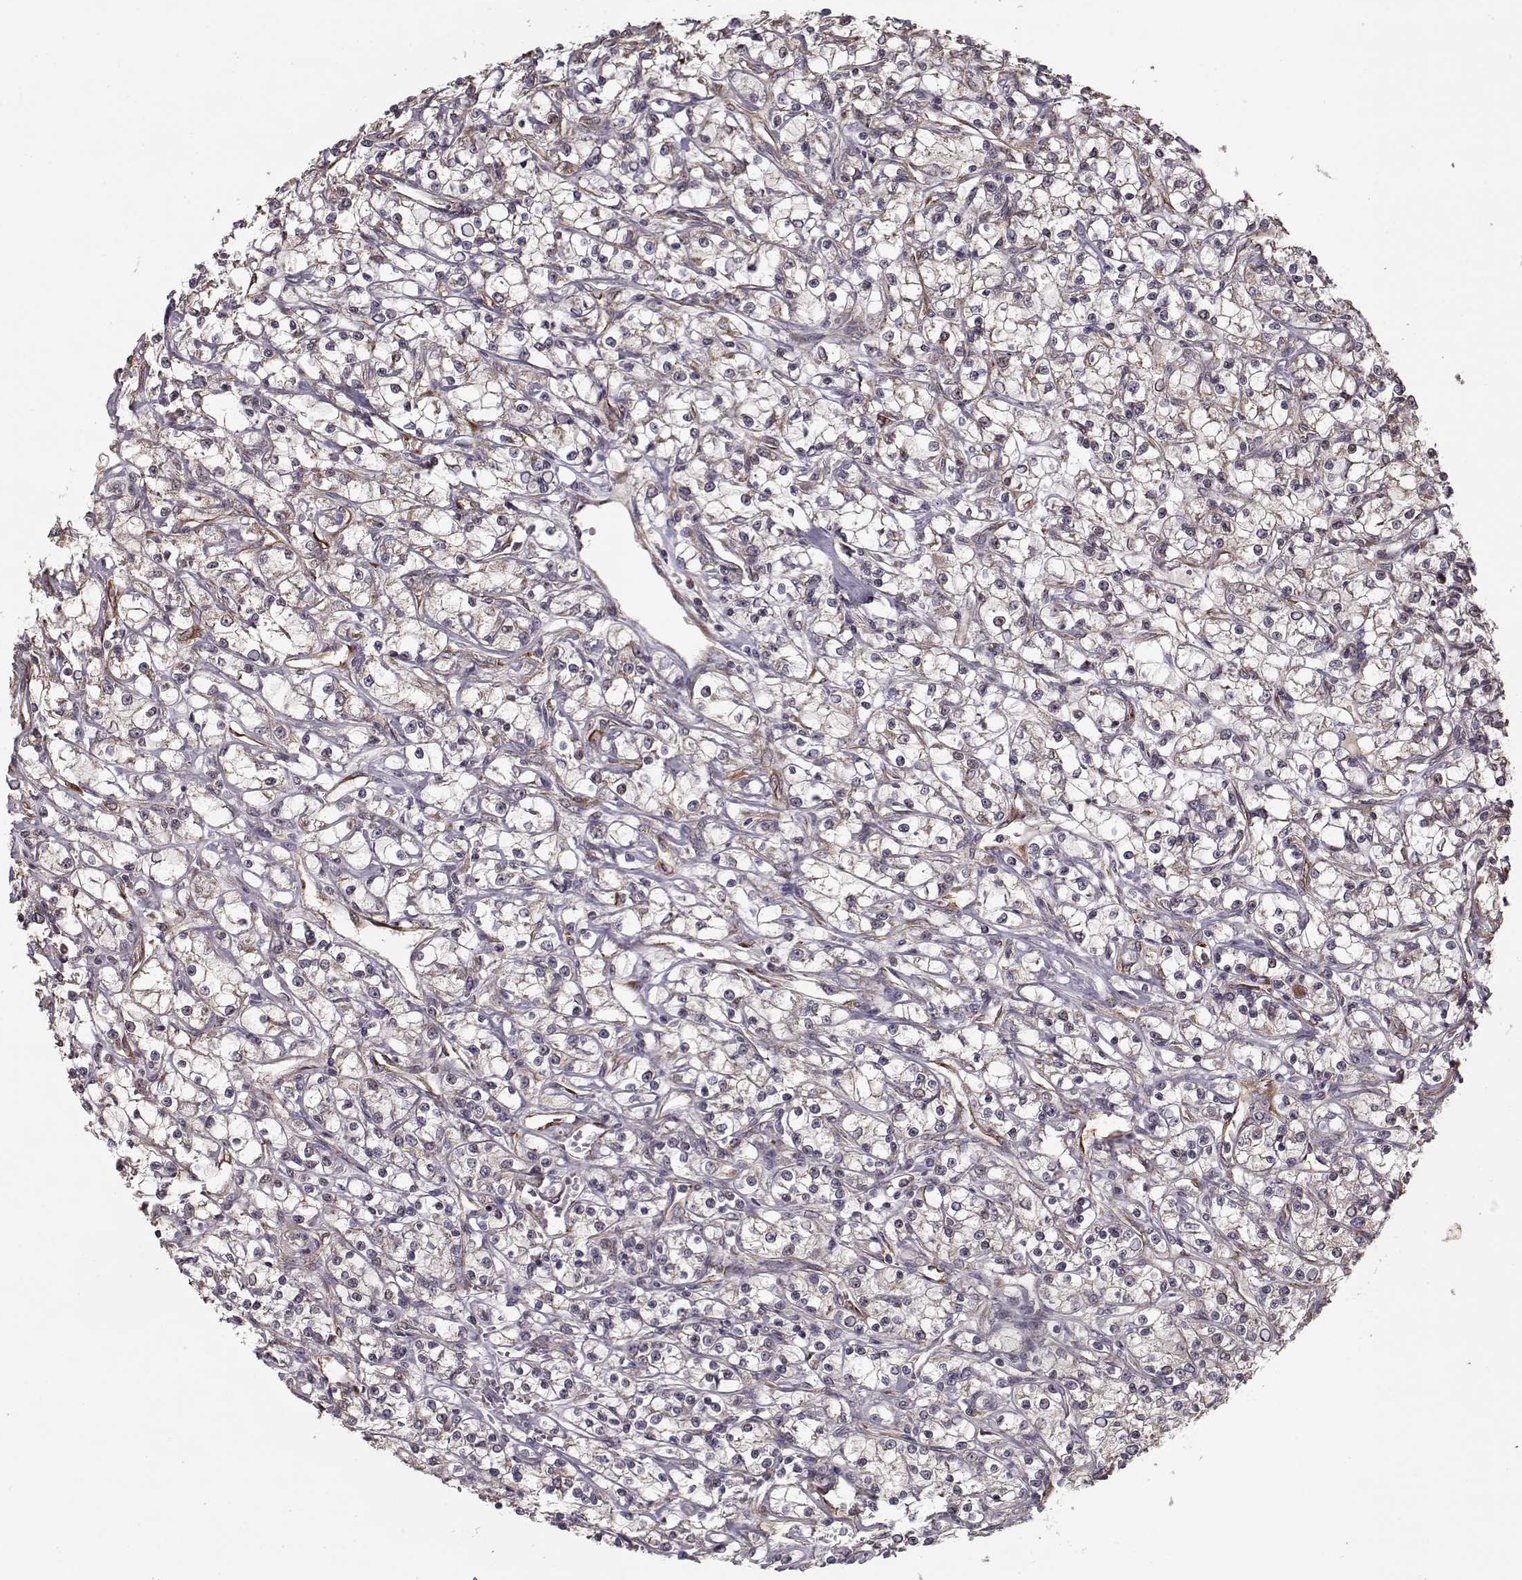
{"staining": {"intensity": "weak", "quantity": ">75%", "location": "cytoplasmic/membranous"}, "tissue": "renal cancer", "cell_type": "Tumor cells", "image_type": "cancer", "snomed": [{"axis": "morphology", "description": "Adenocarcinoma, NOS"}, {"axis": "topography", "description": "Kidney"}], "caption": "The immunohistochemical stain labels weak cytoplasmic/membranous staining in tumor cells of renal cancer tissue.", "gene": "IMMP1L", "patient": {"sex": "female", "age": 59}}